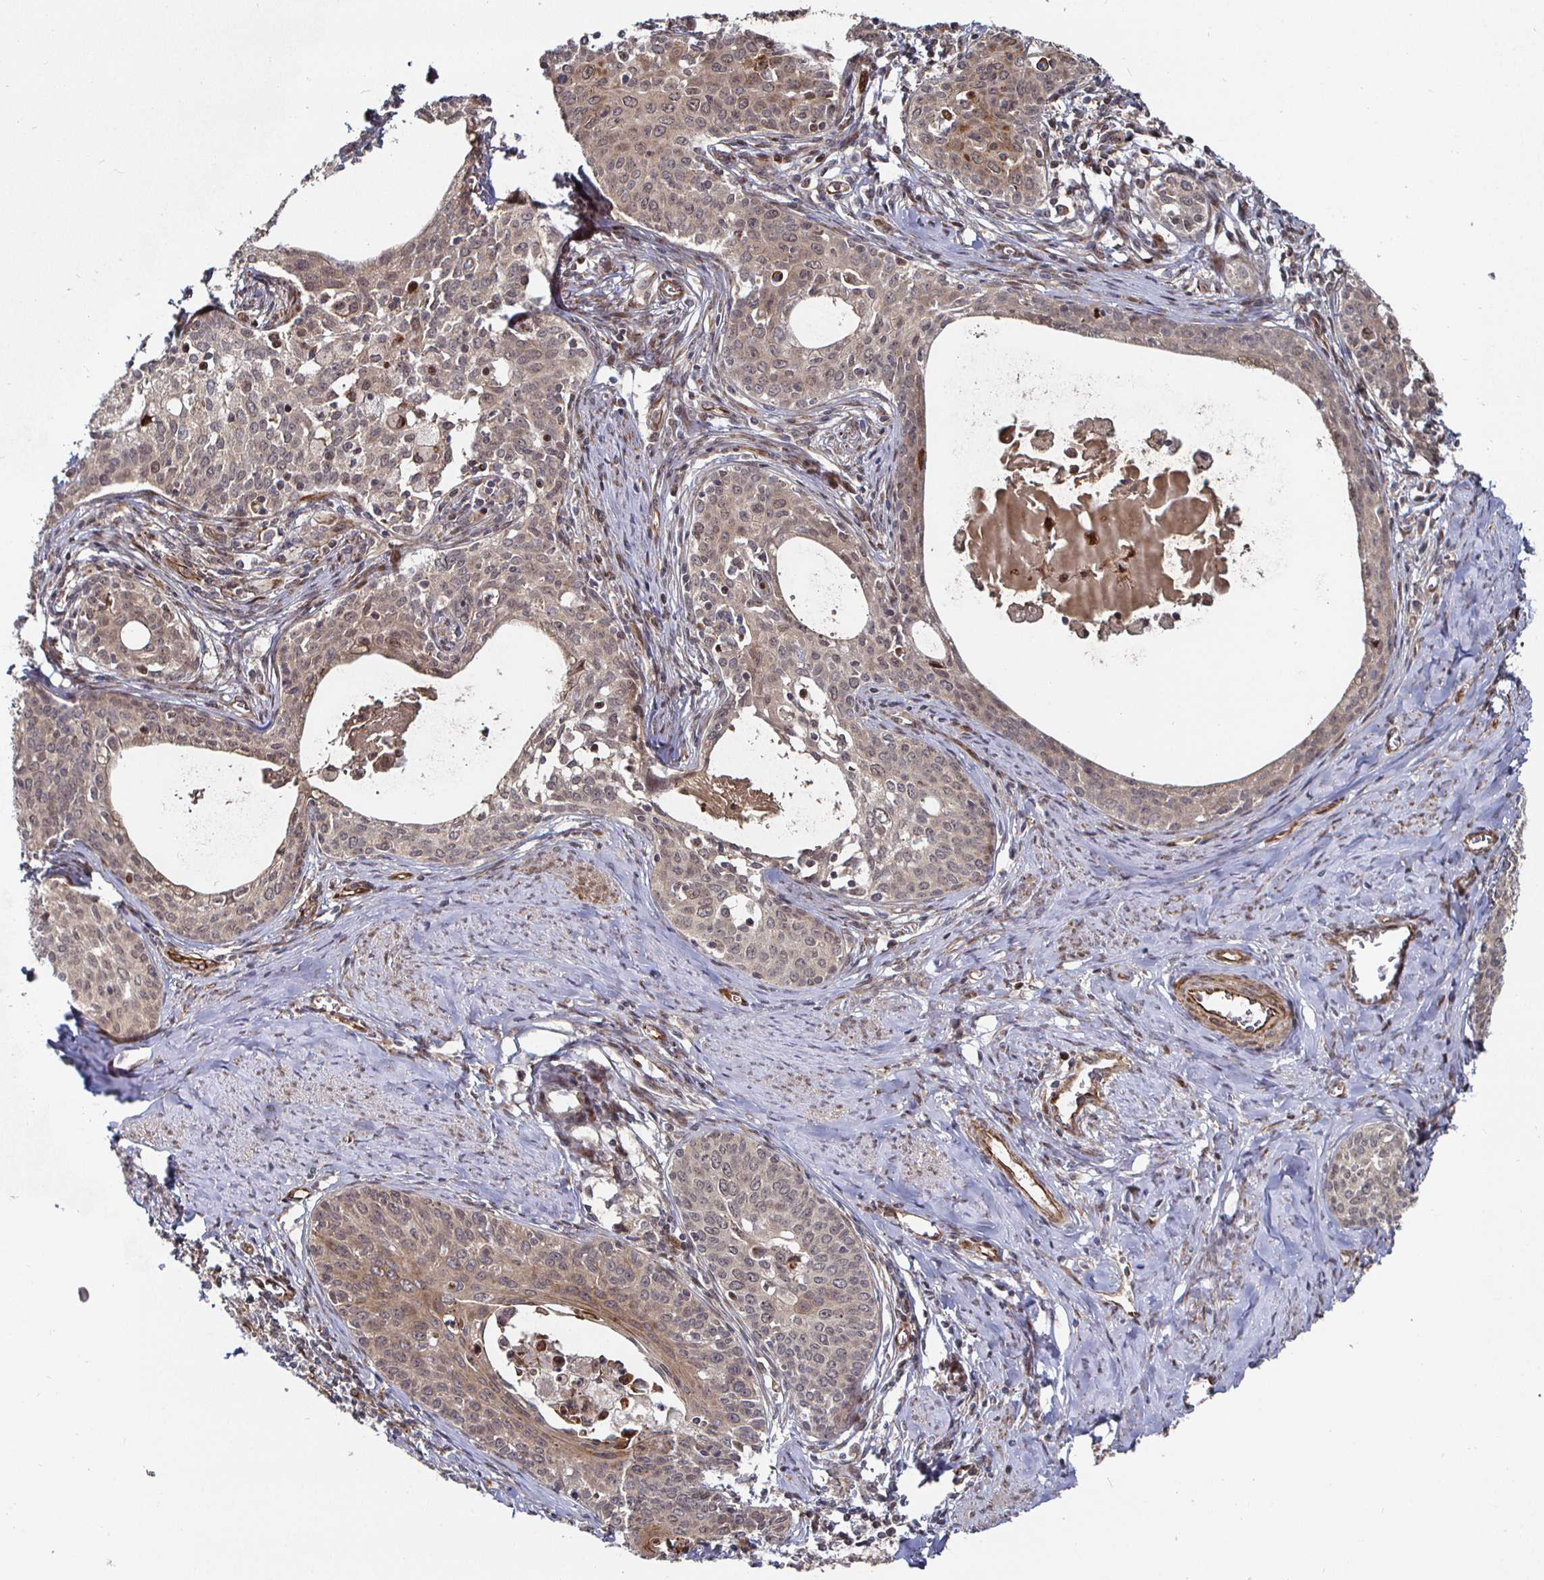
{"staining": {"intensity": "weak", "quantity": "25%-75%", "location": "cytoplasmic/membranous"}, "tissue": "cervical cancer", "cell_type": "Tumor cells", "image_type": "cancer", "snomed": [{"axis": "morphology", "description": "Squamous cell carcinoma, NOS"}, {"axis": "morphology", "description": "Adenocarcinoma, NOS"}, {"axis": "topography", "description": "Cervix"}], "caption": "Cervical adenocarcinoma stained with a brown dye reveals weak cytoplasmic/membranous positive positivity in about 25%-75% of tumor cells.", "gene": "TBKBP1", "patient": {"sex": "female", "age": 52}}